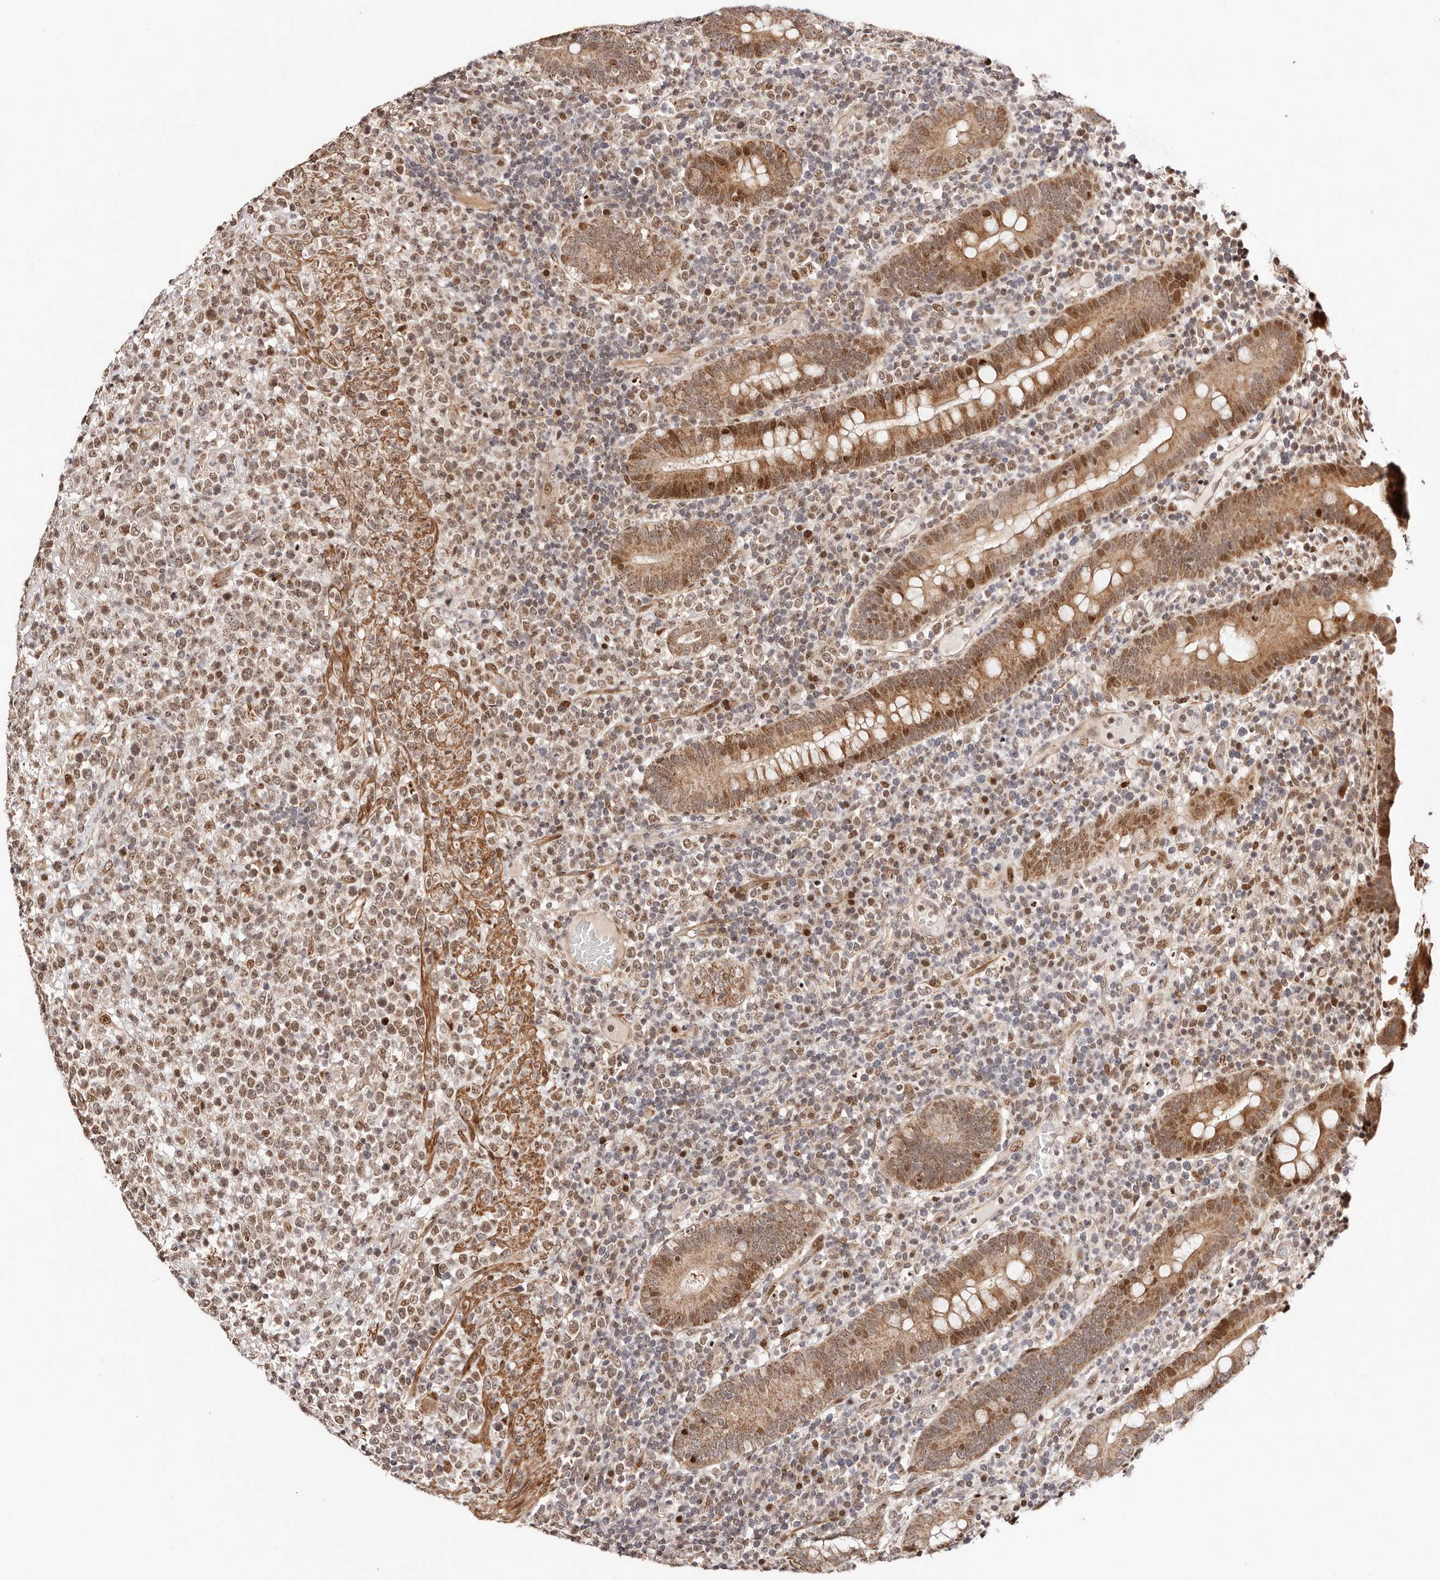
{"staining": {"intensity": "moderate", "quantity": ">75%", "location": "nuclear"}, "tissue": "lymphoma", "cell_type": "Tumor cells", "image_type": "cancer", "snomed": [{"axis": "morphology", "description": "Malignant lymphoma, non-Hodgkin's type, High grade"}, {"axis": "topography", "description": "Colon"}], "caption": "Immunohistochemistry (DAB) staining of human high-grade malignant lymphoma, non-Hodgkin's type displays moderate nuclear protein staining in approximately >75% of tumor cells.", "gene": "HIVEP3", "patient": {"sex": "female", "age": 53}}